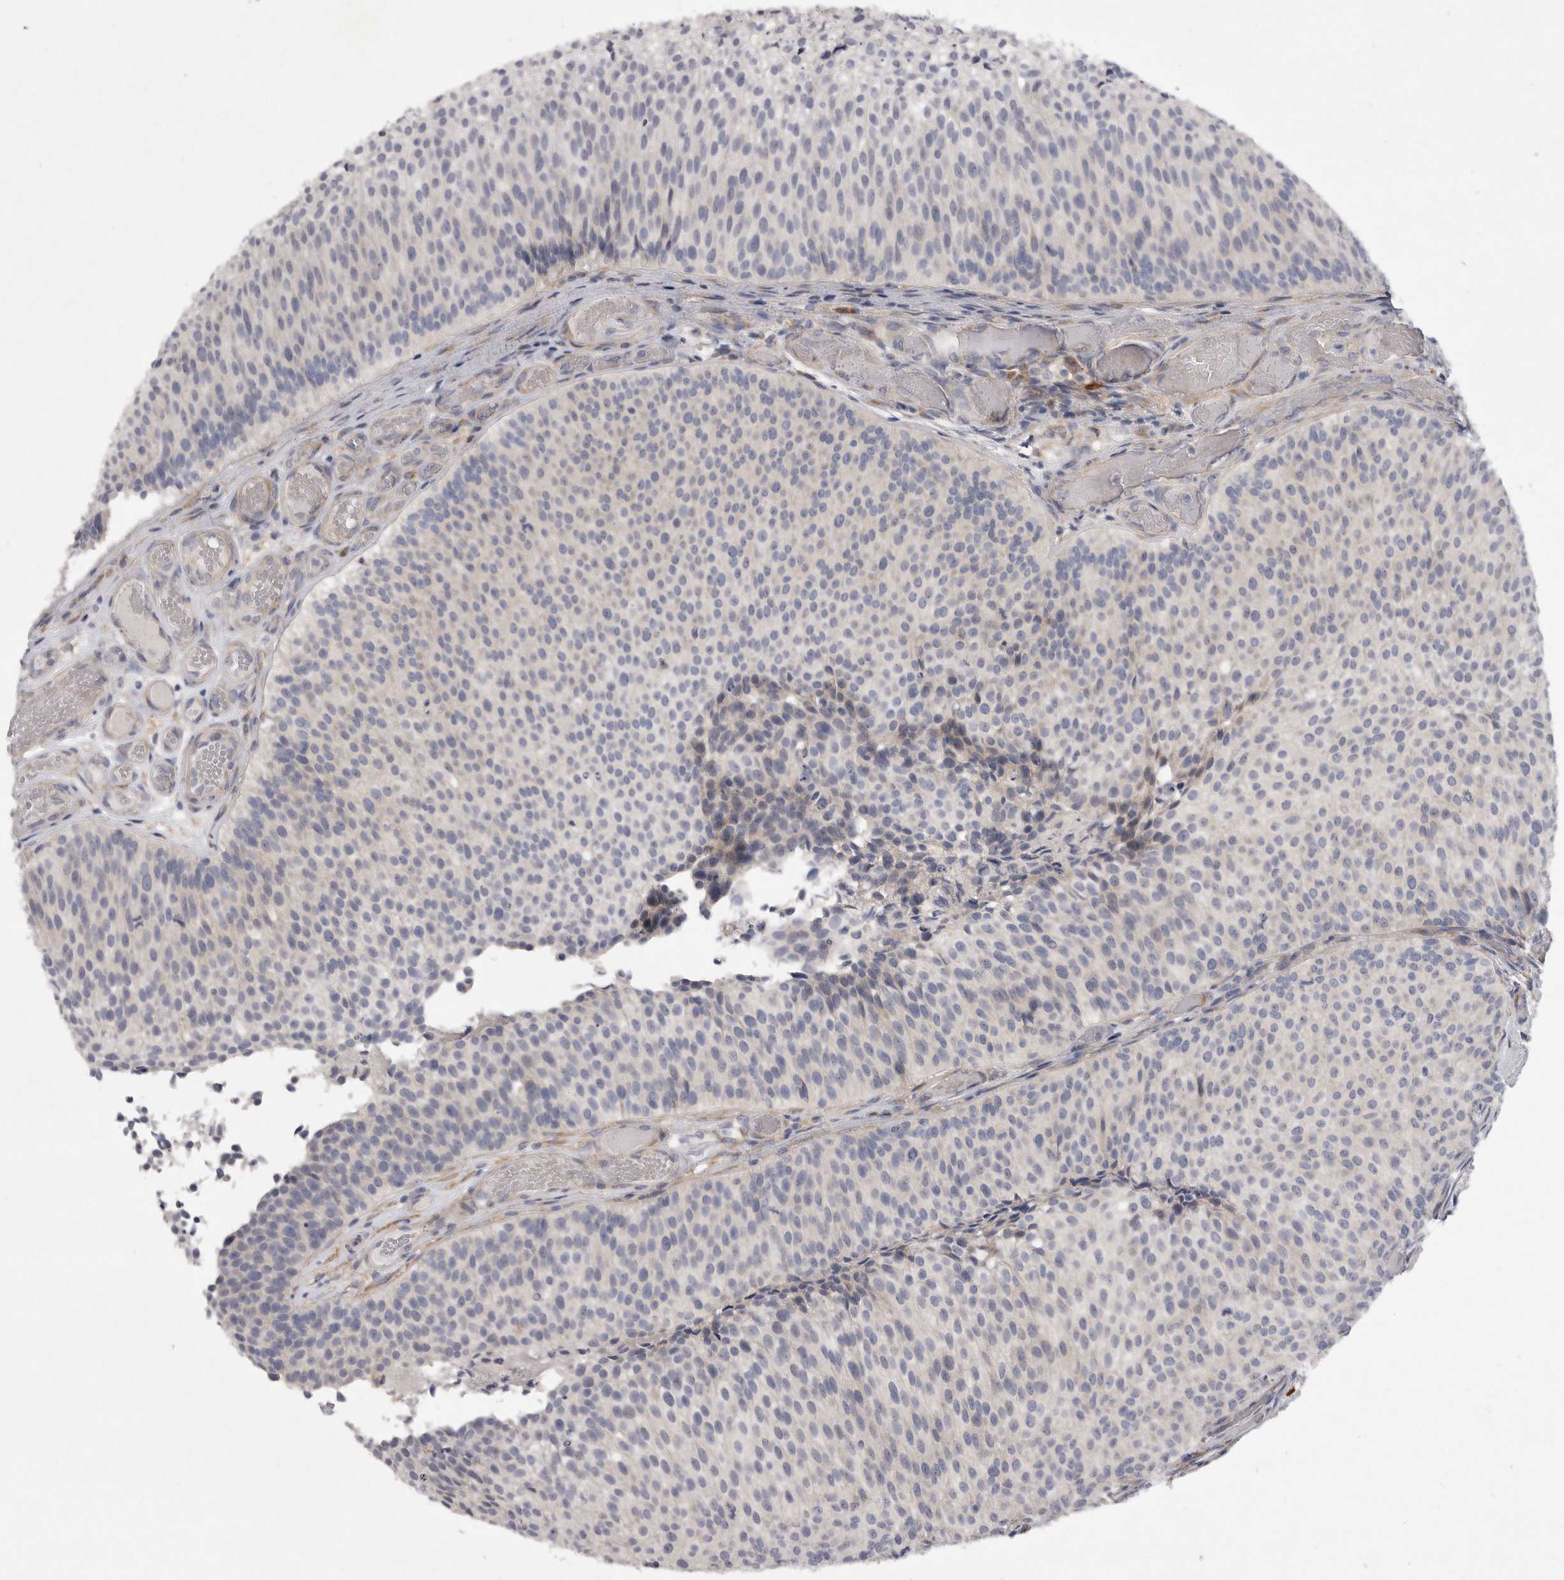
{"staining": {"intensity": "negative", "quantity": "none", "location": "none"}, "tissue": "urothelial cancer", "cell_type": "Tumor cells", "image_type": "cancer", "snomed": [{"axis": "morphology", "description": "Urothelial carcinoma, Low grade"}, {"axis": "topography", "description": "Urinary bladder"}], "caption": "Histopathology image shows no protein staining in tumor cells of low-grade urothelial carcinoma tissue.", "gene": "EDEM3", "patient": {"sex": "male", "age": 86}}